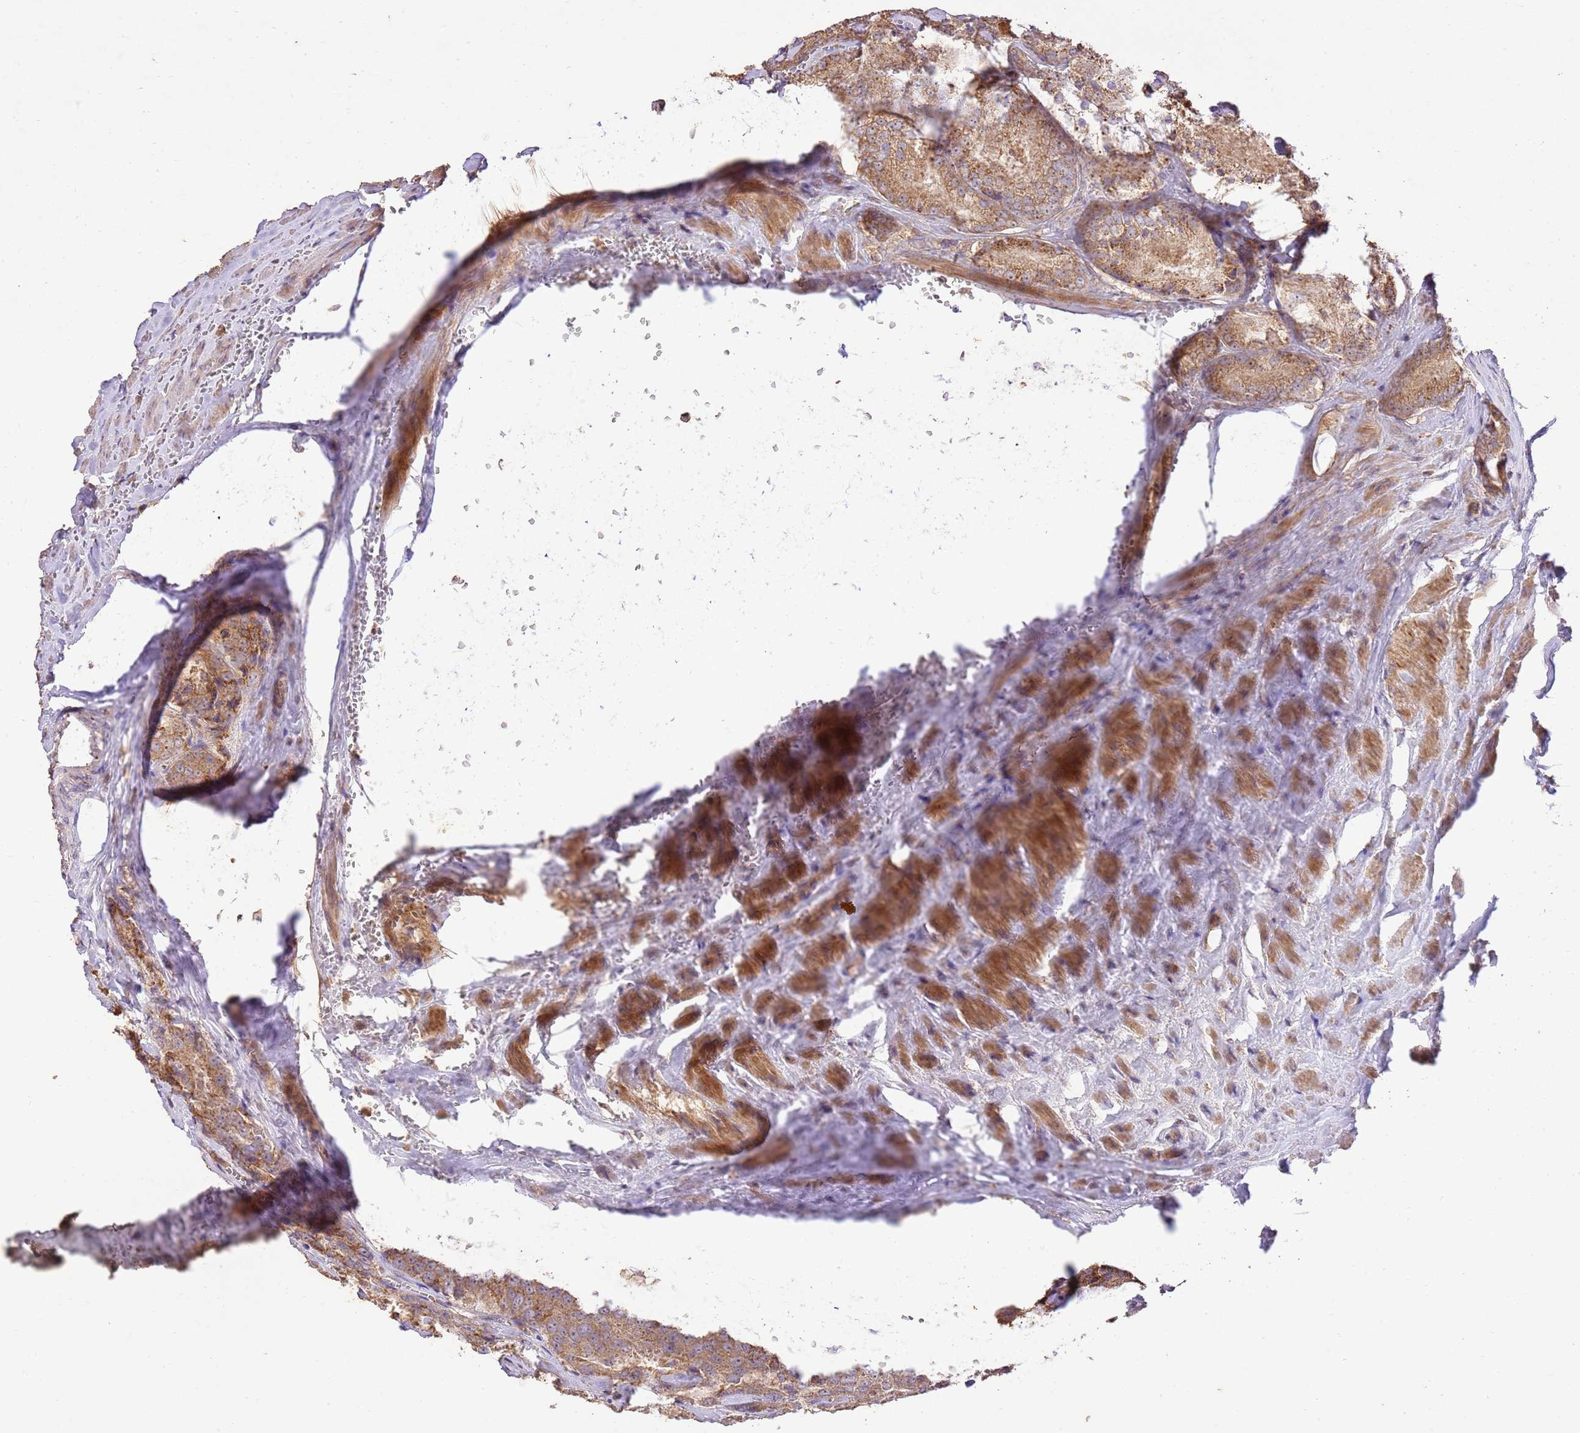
{"staining": {"intensity": "moderate", "quantity": ">75%", "location": "cytoplasmic/membranous"}, "tissue": "prostate cancer", "cell_type": "Tumor cells", "image_type": "cancer", "snomed": [{"axis": "morphology", "description": "Adenocarcinoma, Low grade"}, {"axis": "topography", "description": "Prostate"}], "caption": "High-power microscopy captured an immunohistochemistry histopathology image of prostate cancer, revealing moderate cytoplasmic/membranous staining in about >75% of tumor cells.", "gene": "LRRC28", "patient": {"sex": "male", "age": 68}}